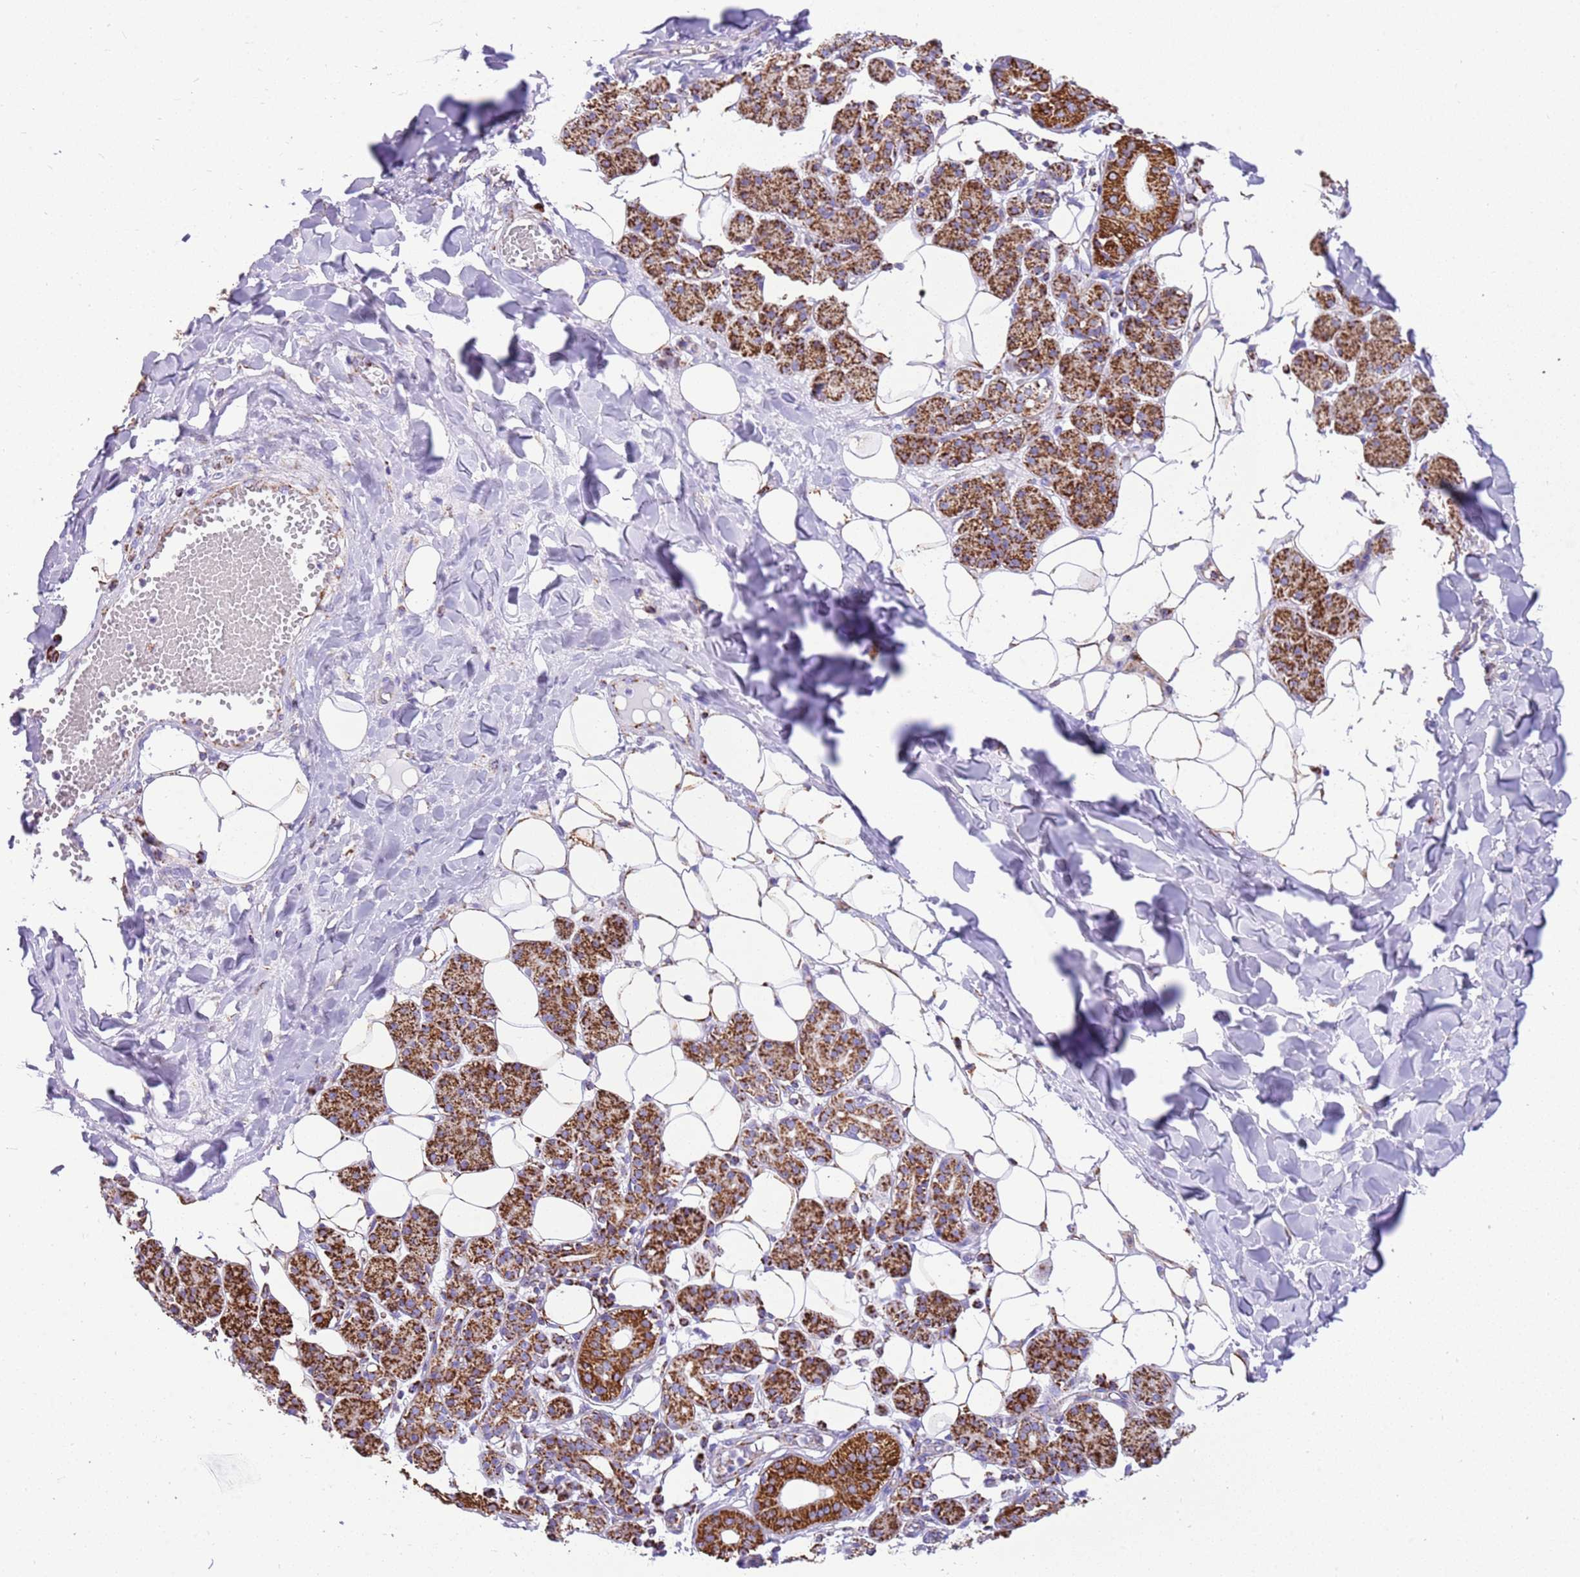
{"staining": {"intensity": "strong", "quantity": ">75%", "location": "cytoplasmic/membranous"}, "tissue": "salivary gland", "cell_type": "Glandular cells", "image_type": "normal", "snomed": [{"axis": "morphology", "description": "Normal tissue, NOS"}, {"axis": "topography", "description": "Salivary gland"}], "caption": "An IHC photomicrograph of normal tissue is shown. Protein staining in brown labels strong cytoplasmic/membranous positivity in salivary gland within glandular cells.", "gene": "SUCLG2", "patient": {"sex": "female", "age": 33}}